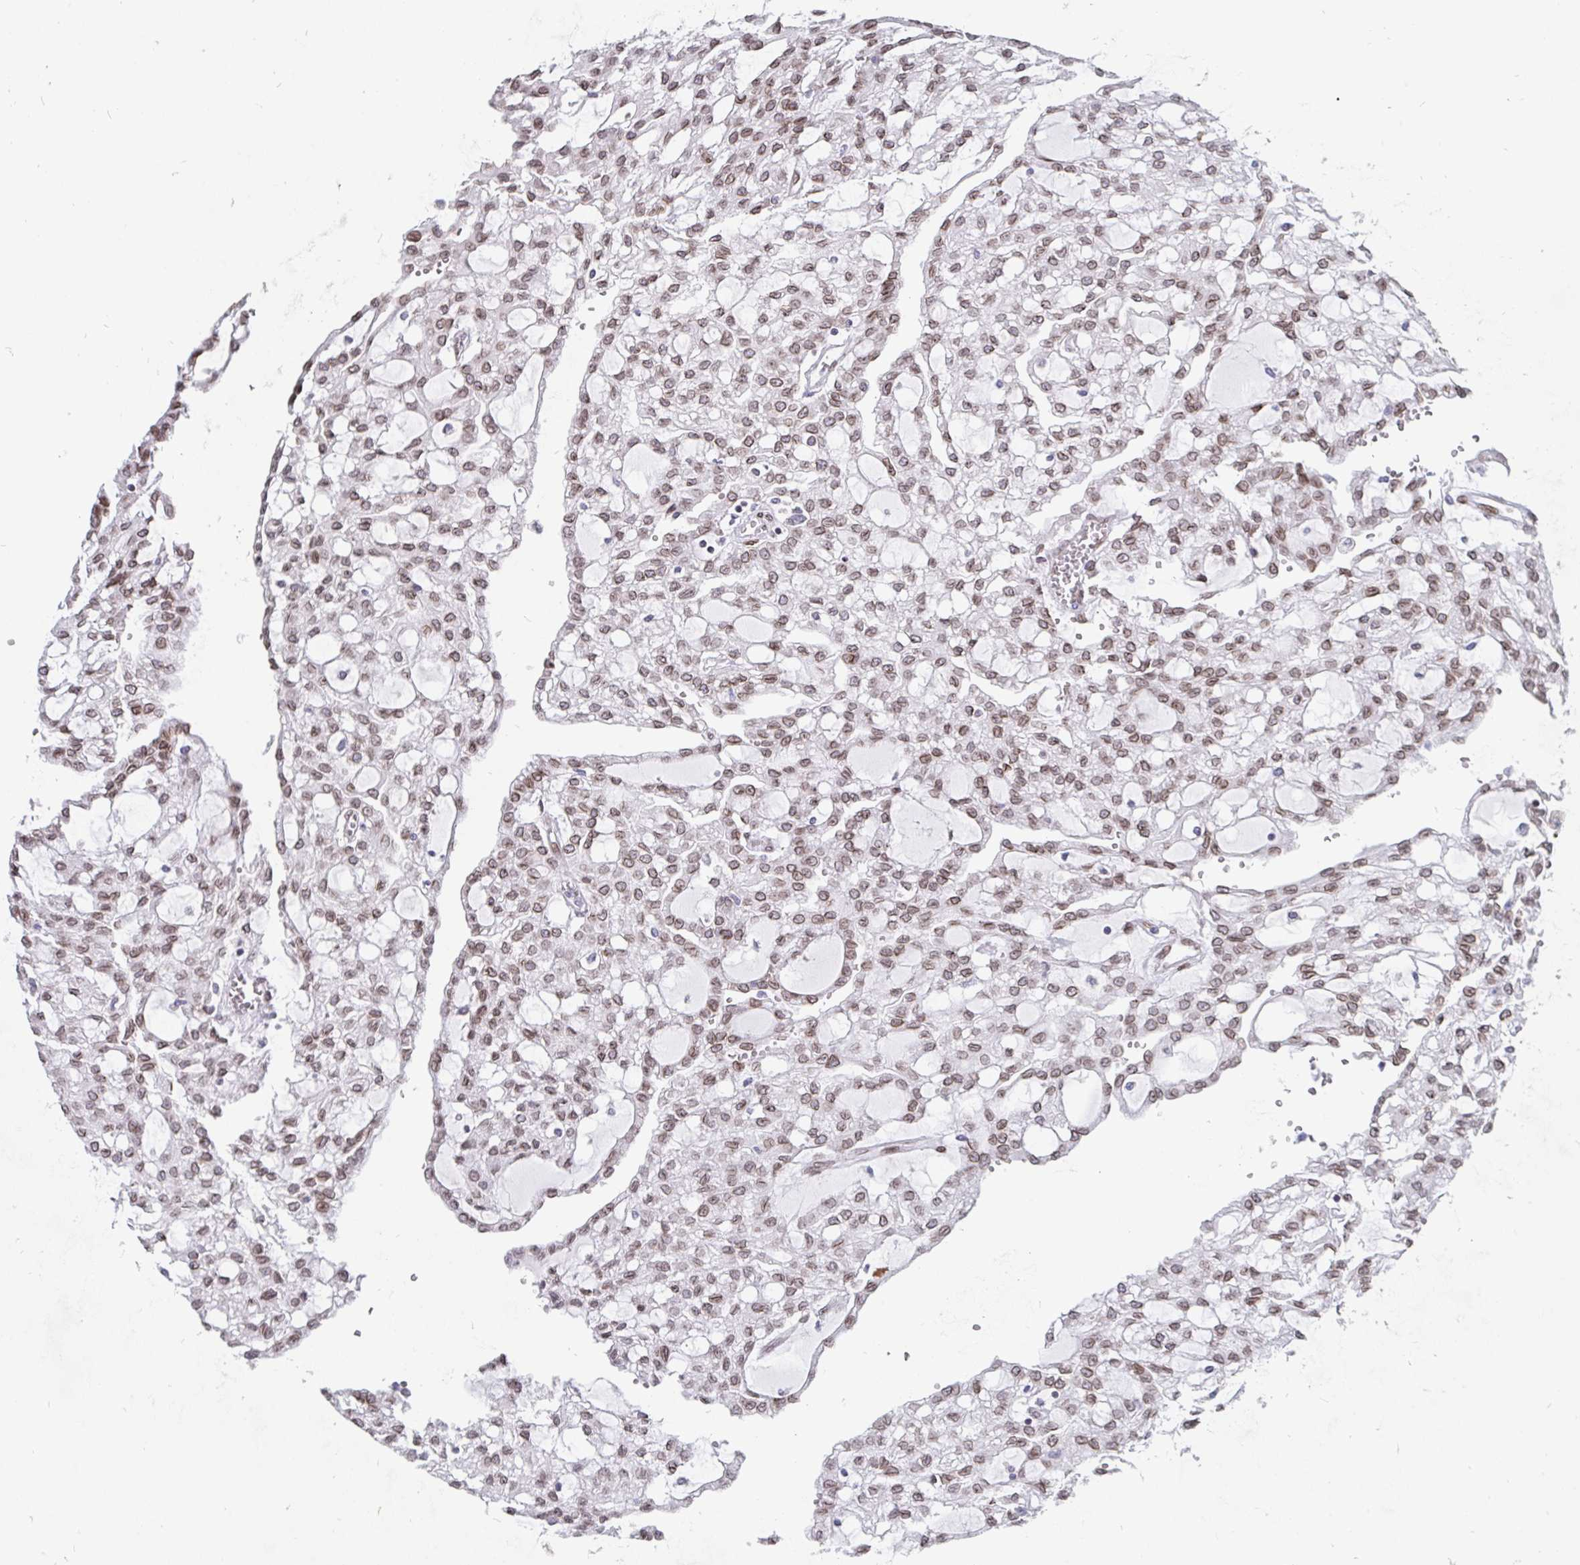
{"staining": {"intensity": "moderate", "quantity": "25%-75%", "location": "cytoplasmic/membranous,nuclear"}, "tissue": "renal cancer", "cell_type": "Tumor cells", "image_type": "cancer", "snomed": [{"axis": "morphology", "description": "Adenocarcinoma, NOS"}, {"axis": "topography", "description": "Kidney"}], "caption": "Immunohistochemistry (IHC) image of neoplastic tissue: human renal cancer stained using IHC displays medium levels of moderate protein expression localized specifically in the cytoplasmic/membranous and nuclear of tumor cells, appearing as a cytoplasmic/membranous and nuclear brown color.", "gene": "EMD", "patient": {"sex": "male", "age": 63}}